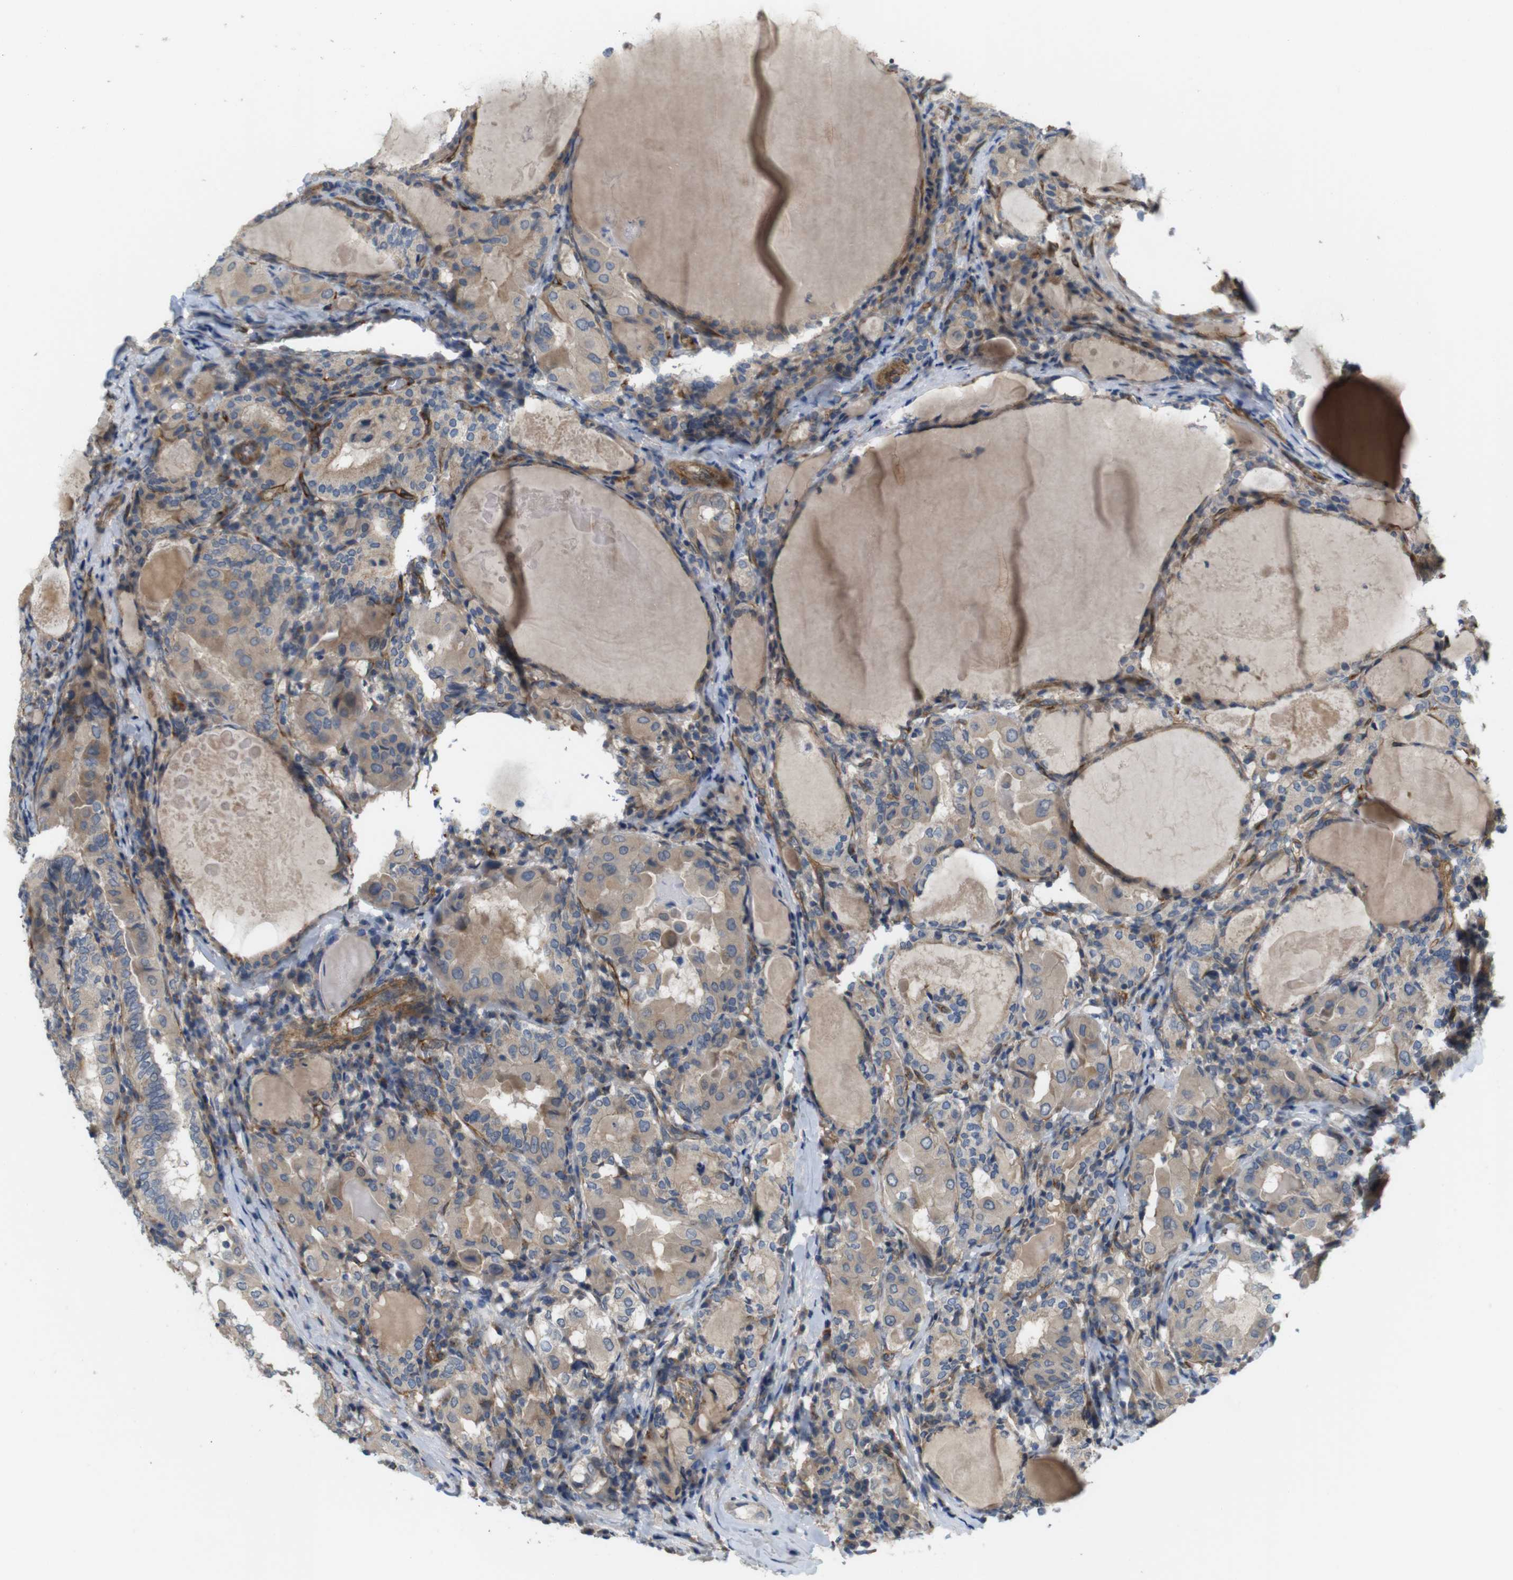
{"staining": {"intensity": "moderate", "quantity": ">75%", "location": "cytoplasmic/membranous"}, "tissue": "thyroid cancer", "cell_type": "Tumor cells", "image_type": "cancer", "snomed": [{"axis": "morphology", "description": "Papillary adenocarcinoma, NOS"}, {"axis": "topography", "description": "Thyroid gland"}], "caption": "This micrograph displays immunohistochemistry staining of human thyroid cancer (papillary adenocarcinoma), with medium moderate cytoplasmic/membranous staining in approximately >75% of tumor cells.", "gene": "BVES", "patient": {"sex": "female", "age": 42}}